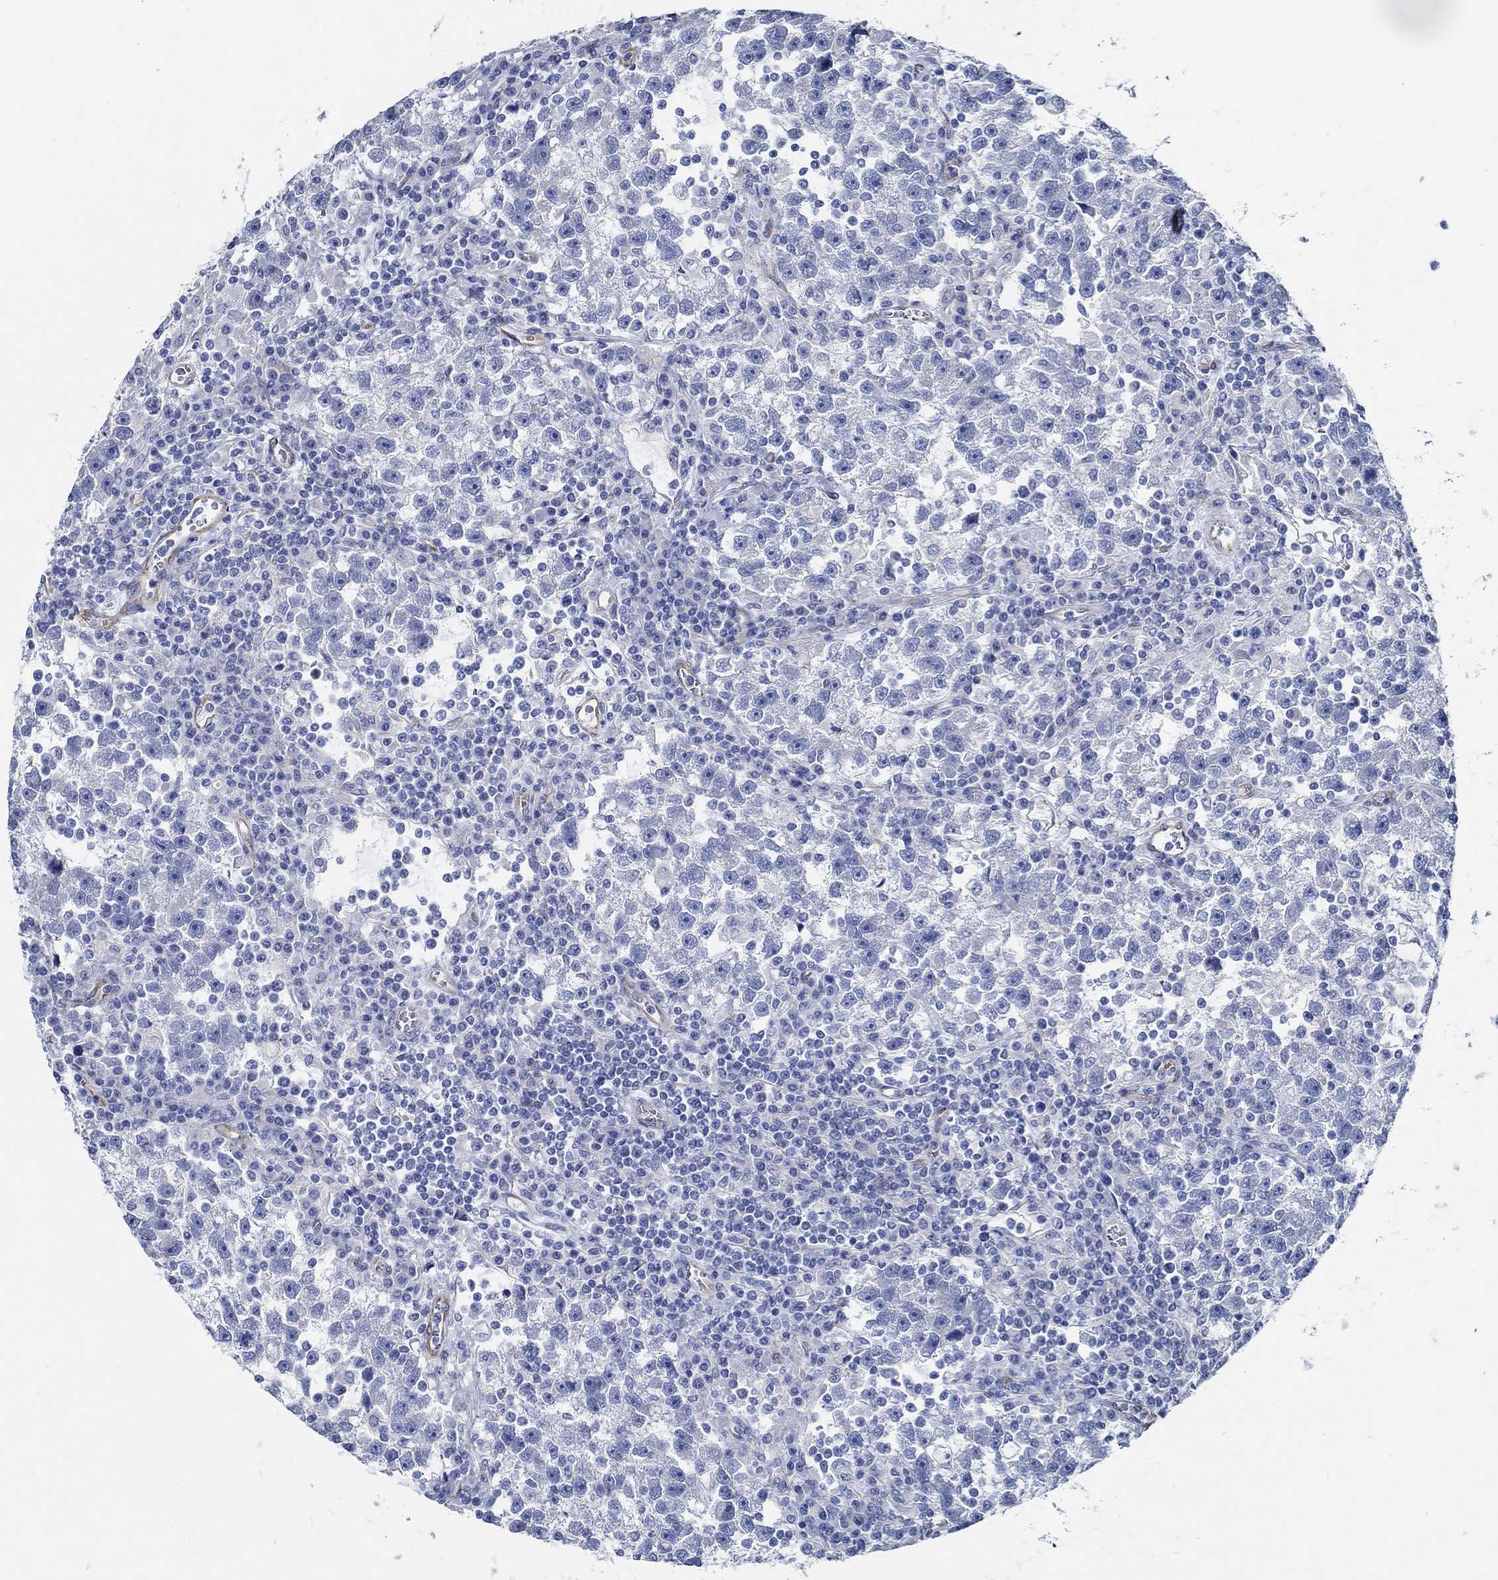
{"staining": {"intensity": "negative", "quantity": "none", "location": "none"}, "tissue": "testis cancer", "cell_type": "Tumor cells", "image_type": "cancer", "snomed": [{"axis": "morphology", "description": "Seminoma, NOS"}, {"axis": "topography", "description": "Testis"}], "caption": "Immunohistochemistry photomicrograph of human seminoma (testis) stained for a protein (brown), which demonstrates no staining in tumor cells.", "gene": "HECW2", "patient": {"sex": "male", "age": 47}}